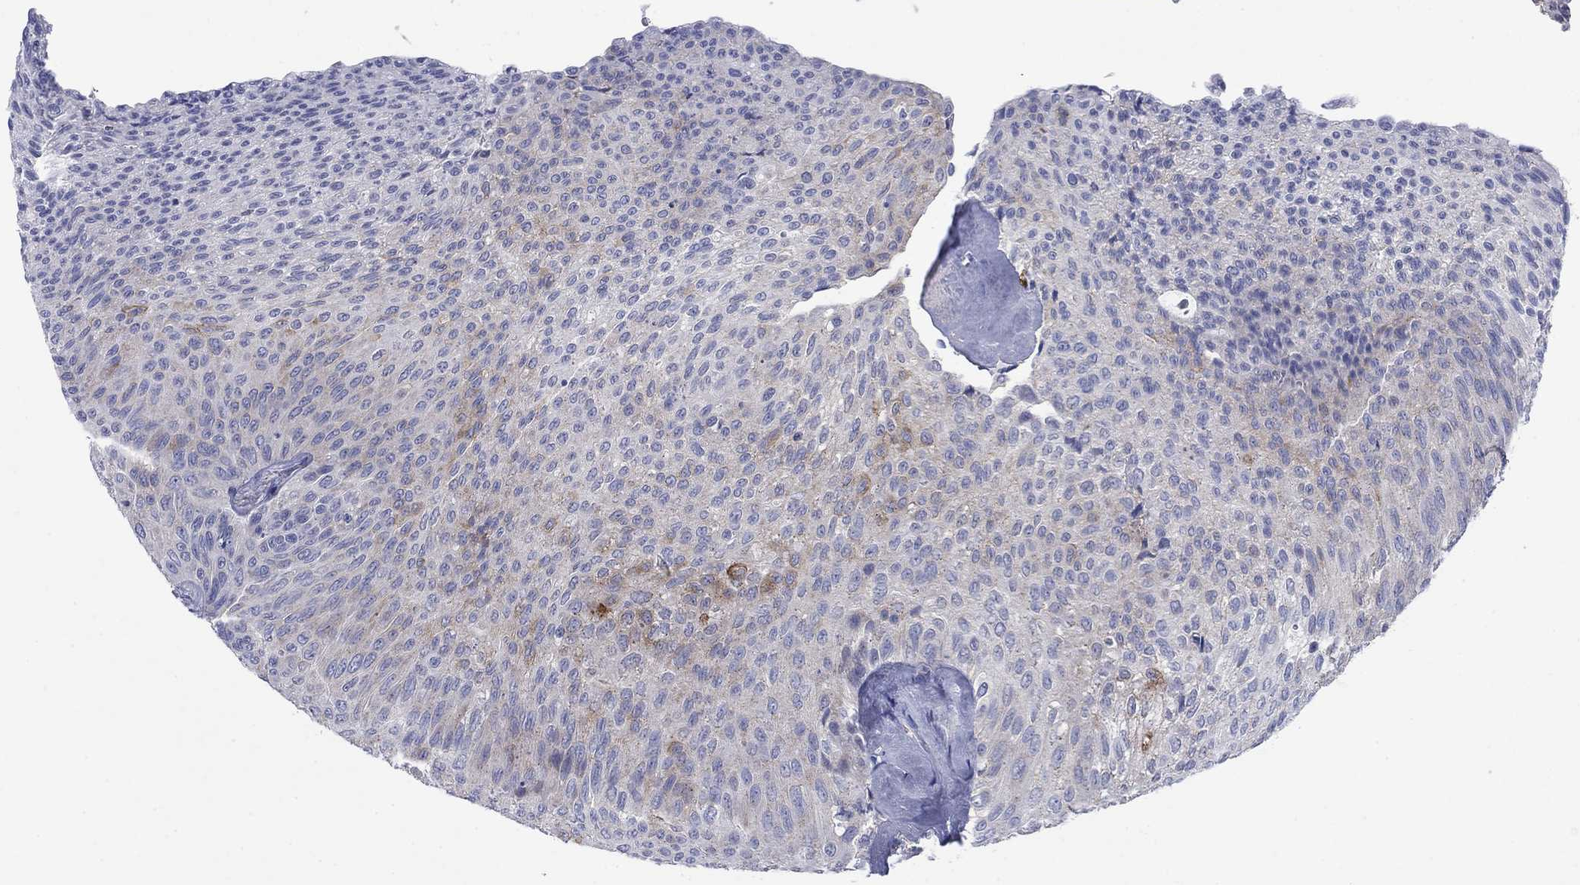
{"staining": {"intensity": "moderate", "quantity": "<25%", "location": "cytoplasmic/membranous"}, "tissue": "urothelial cancer", "cell_type": "Tumor cells", "image_type": "cancer", "snomed": [{"axis": "morphology", "description": "Urothelial carcinoma, Low grade"}, {"axis": "topography", "description": "Ureter, NOS"}, {"axis": "topography", "description": "Urinary bladder"}], "caption": "Immunohistochemistry (IHC) of urothelial carcinoma (low-grade) reveals low levels of moderate cytoplasmic/membranous positivity in approximately <25% of tumor cells.", "gene": "SULT2B1", "patient": {"sex": "male", "age": 78}}